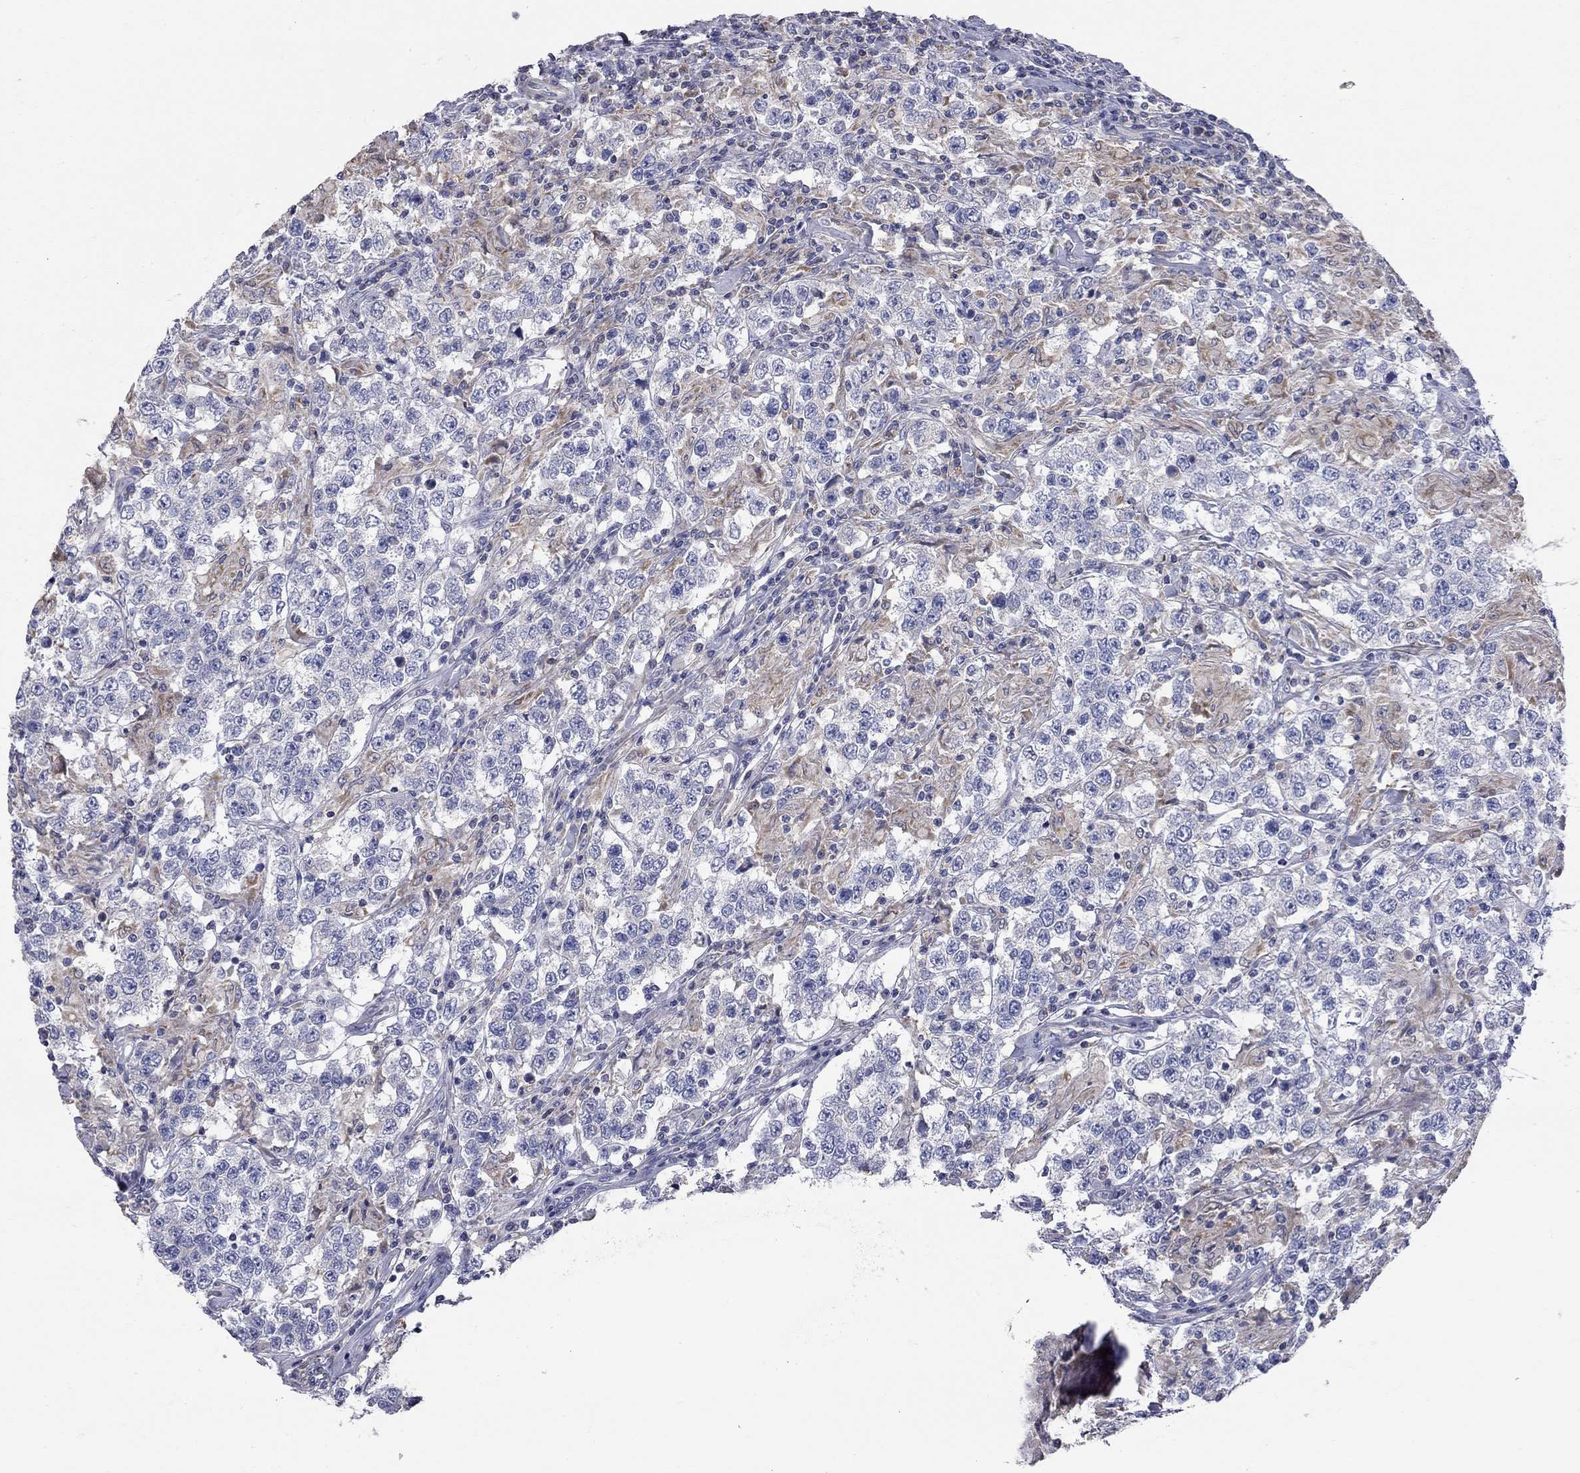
{"staining": {"intensity": "negative", "quantity": "none", "location": "none"}, "tissue": "testis cancer", "cell_type": "Tumor cells", "image_type": "cancer", "snomed": [{"axis": "morphology", "description": "Seminoma, NOS"}, {"axis": "morphology", "description": "Carcinoma, Embryonal, NOS"}, {"axis": "topography", "description": "Testis"}], "caption": "Tumor cells are negative for brown protein staining in testis cancer.", "gene": "CFAP161", "patient": {"sex": "male", "age": 41}}